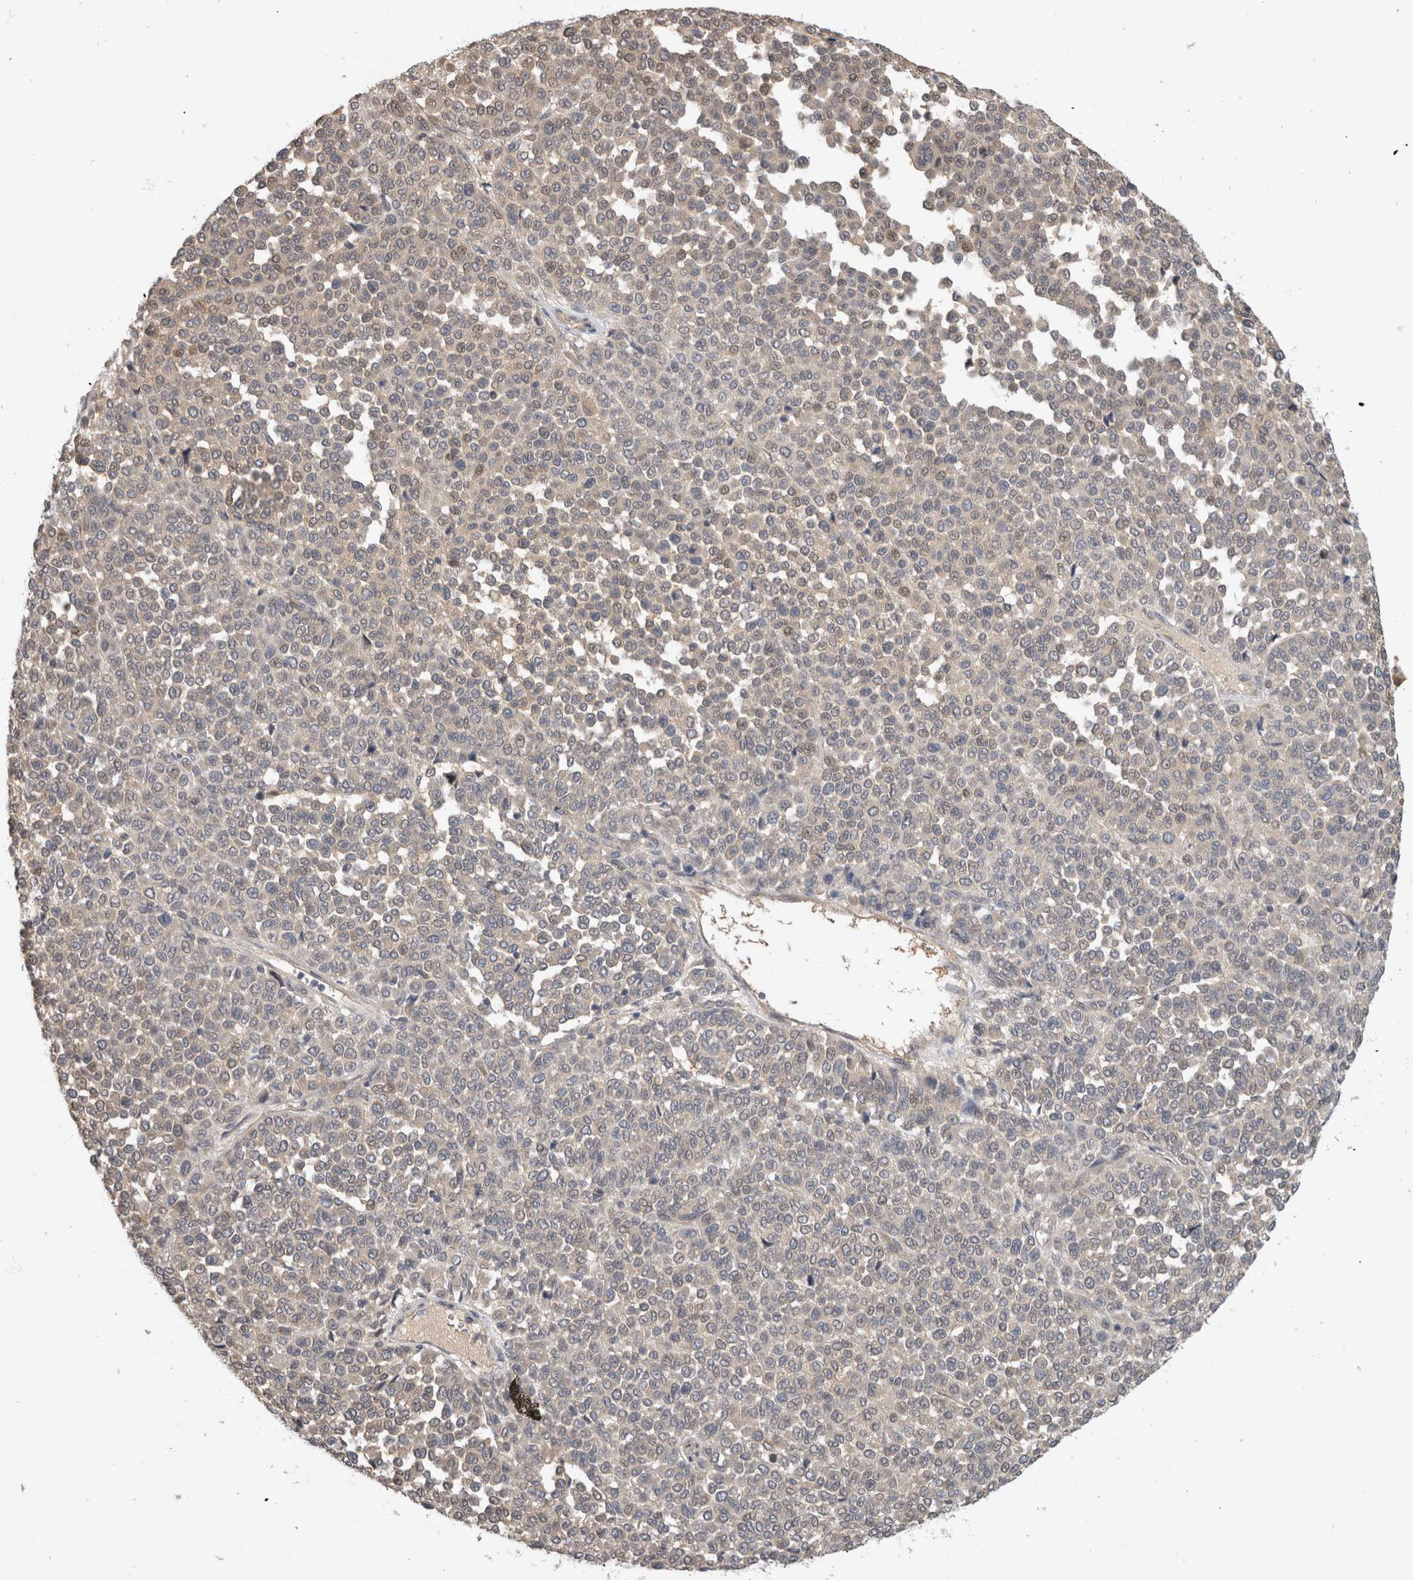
{"staining": {"intensity": "negative", "quantity": "none", "location": "none"}, "tissue": "melanoma", "cell_type": "Tumor cells", "image_type": "cancer", "snomed": [{"axis": "morphology", "description": "Malignant melanoma, Metastatic site"}, {"axis": "topography", "description": "Pancreas"}], "caption": "A histopathology image of human malignant melanoma (metastatic site) is negative for staining in tumor cells.", "gene": "PGM1", "patient": {"sex": "female", "age": 30}}